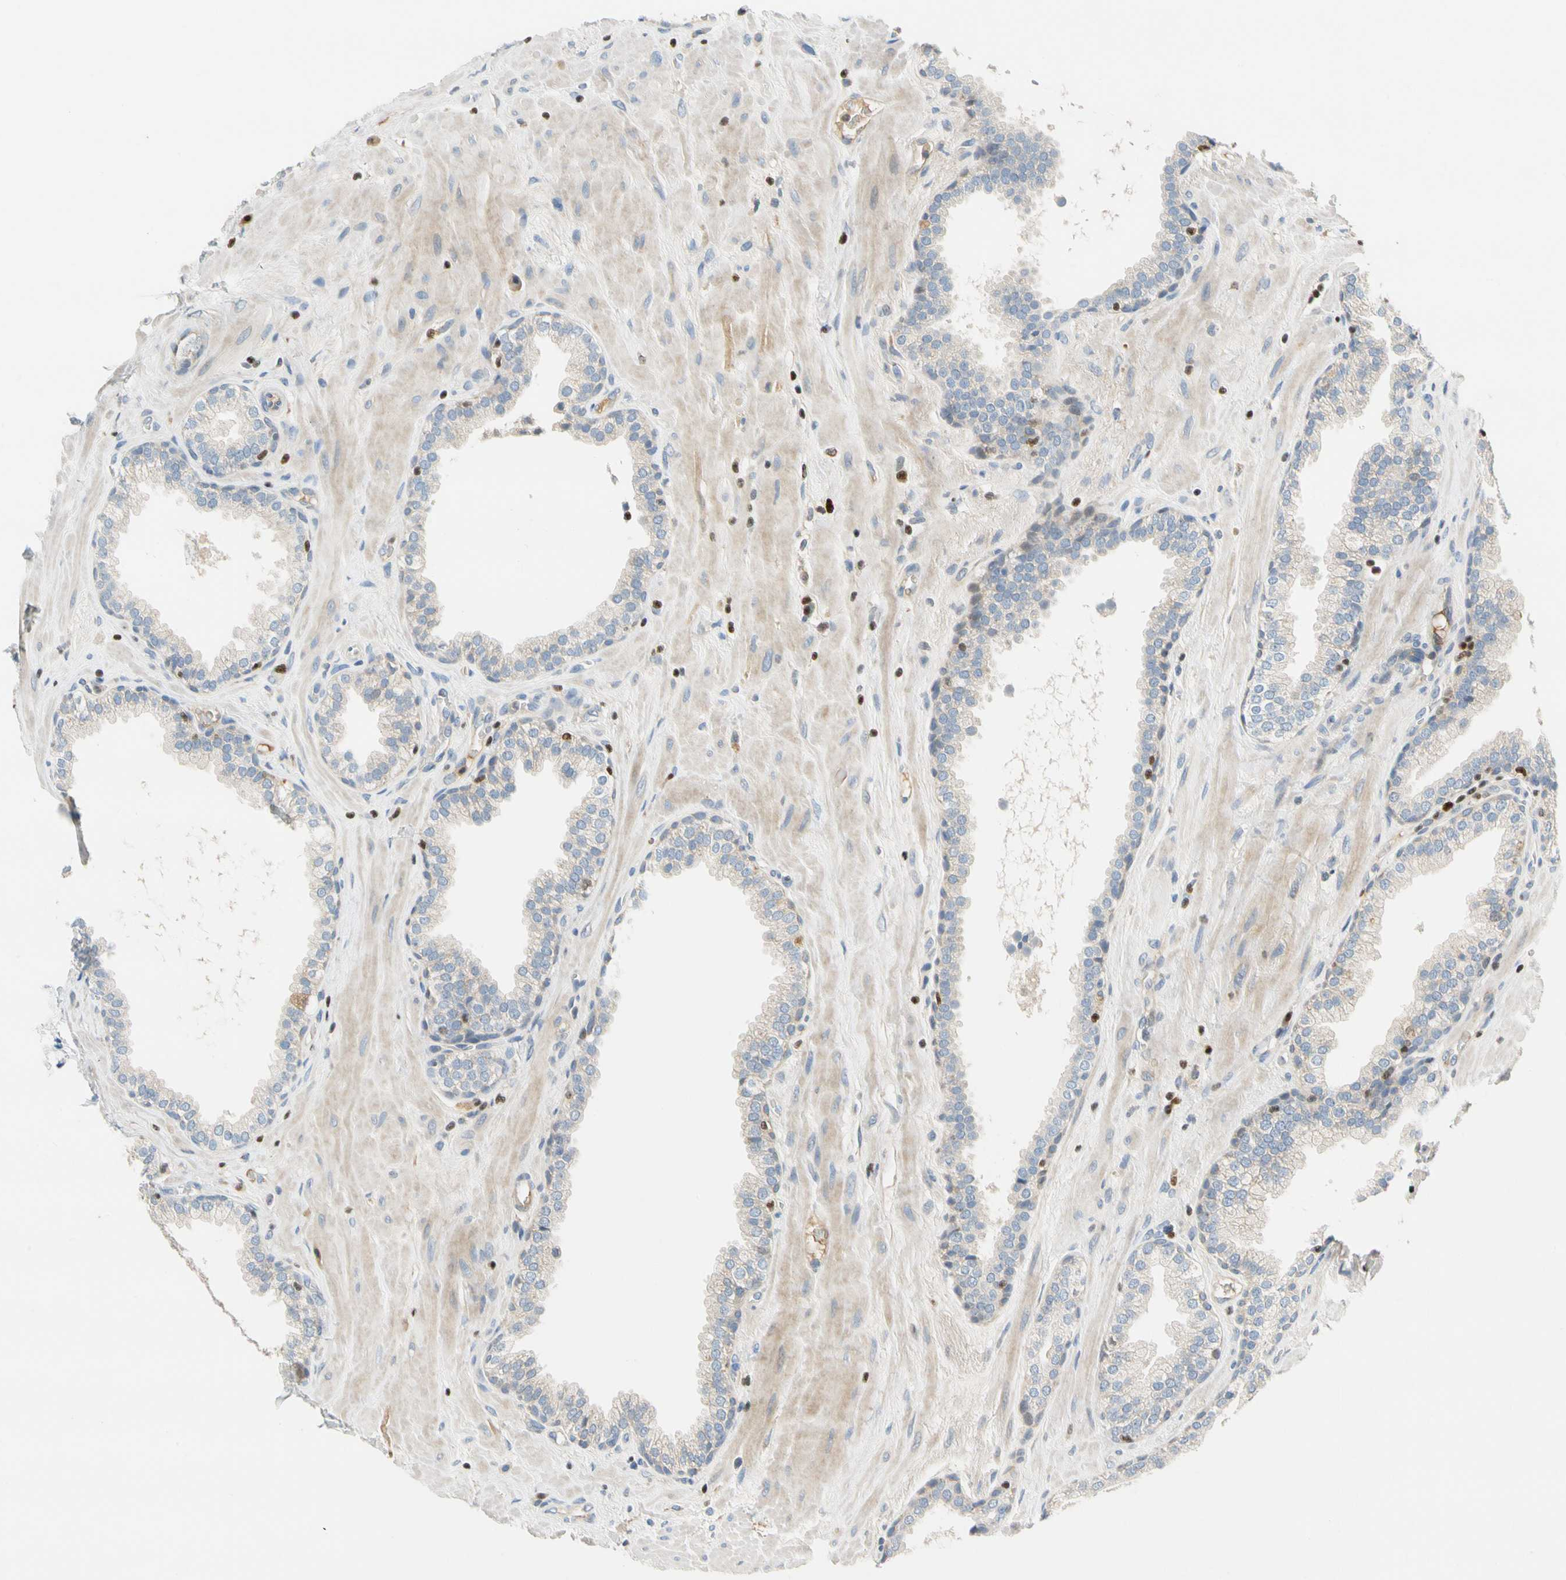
{"staining": {"intensity": "negative", "quantity": "none", "location": "none"}, "tissue": "prostate", "cell_type": "Glandular cells", "image_type": "normal", "snomed": [{"axis": "morphology", "description": "Normal tissue, NOS"}, {"axis": "topography", "description": "Prostate"}], "caption": "This image is of benign prostate stained with IHC to label a protein in brown with the nuclei are counter-stained blue. There is no expression in glandular cells.", "gene": "SP140", "patient": {"sex": "male", "age": 51}}